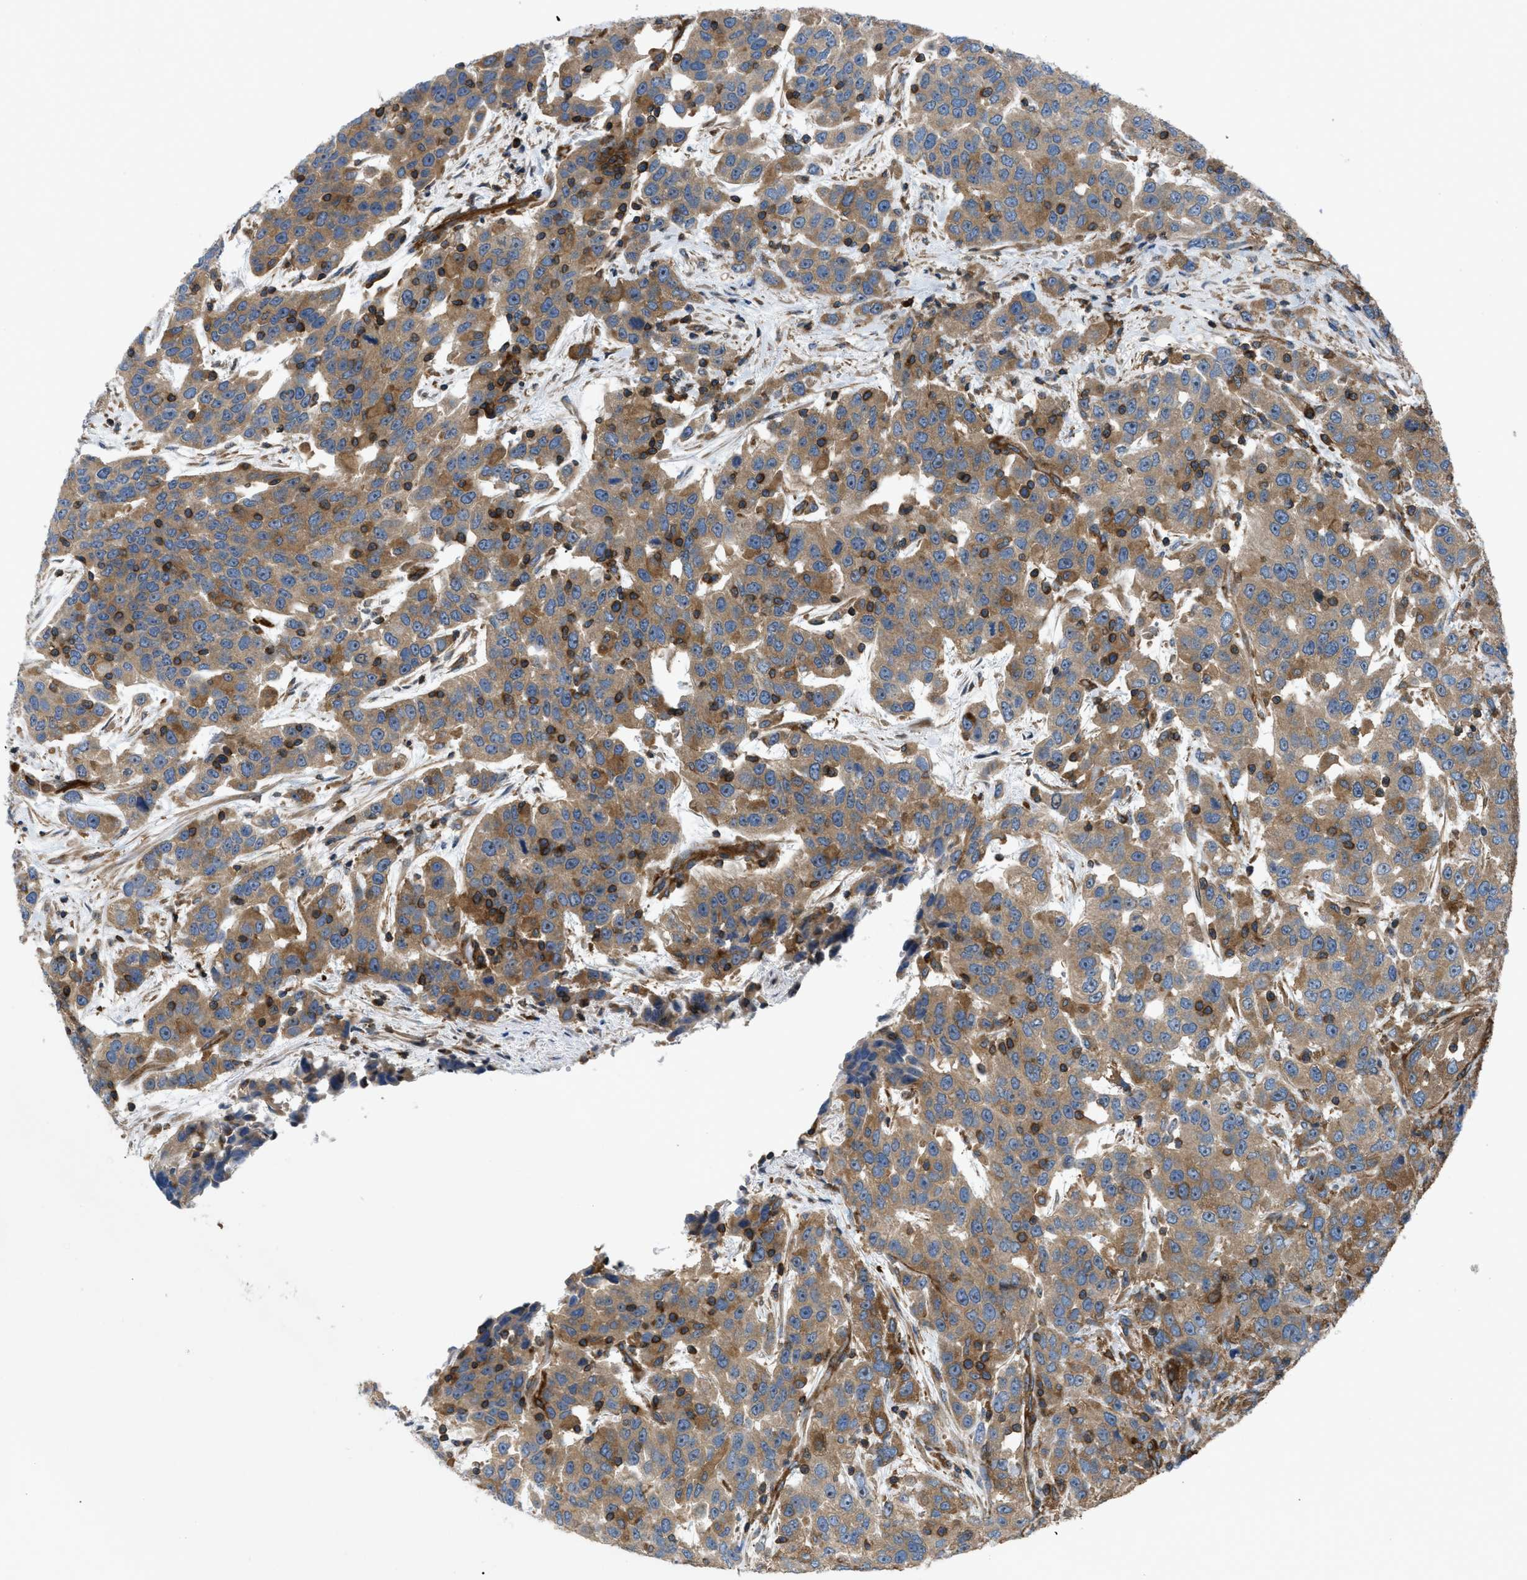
{"staining": {"intensity": "moderate", "quantity": ">75%", "location": "cytoplasmic/membranous"}, "tissue": "urothelial cancer", "cell_type": "Tumor cells", "image_type": "cancer", "snomed": [{"axis": "morphology", "description": "Urothelial carcinoma, High grade"}, {"axis": "topography", "description": "Urinary bladder"}], "caption": "Human urothelial carcinoma (high-grade) stained for a protein (brown) demonstrates moderate cytoplasmic/membranous positive positivity in about >75% of tumor cells.", "gene": "ATP2A3", "patient": {"sex": "female", "age": 80}}